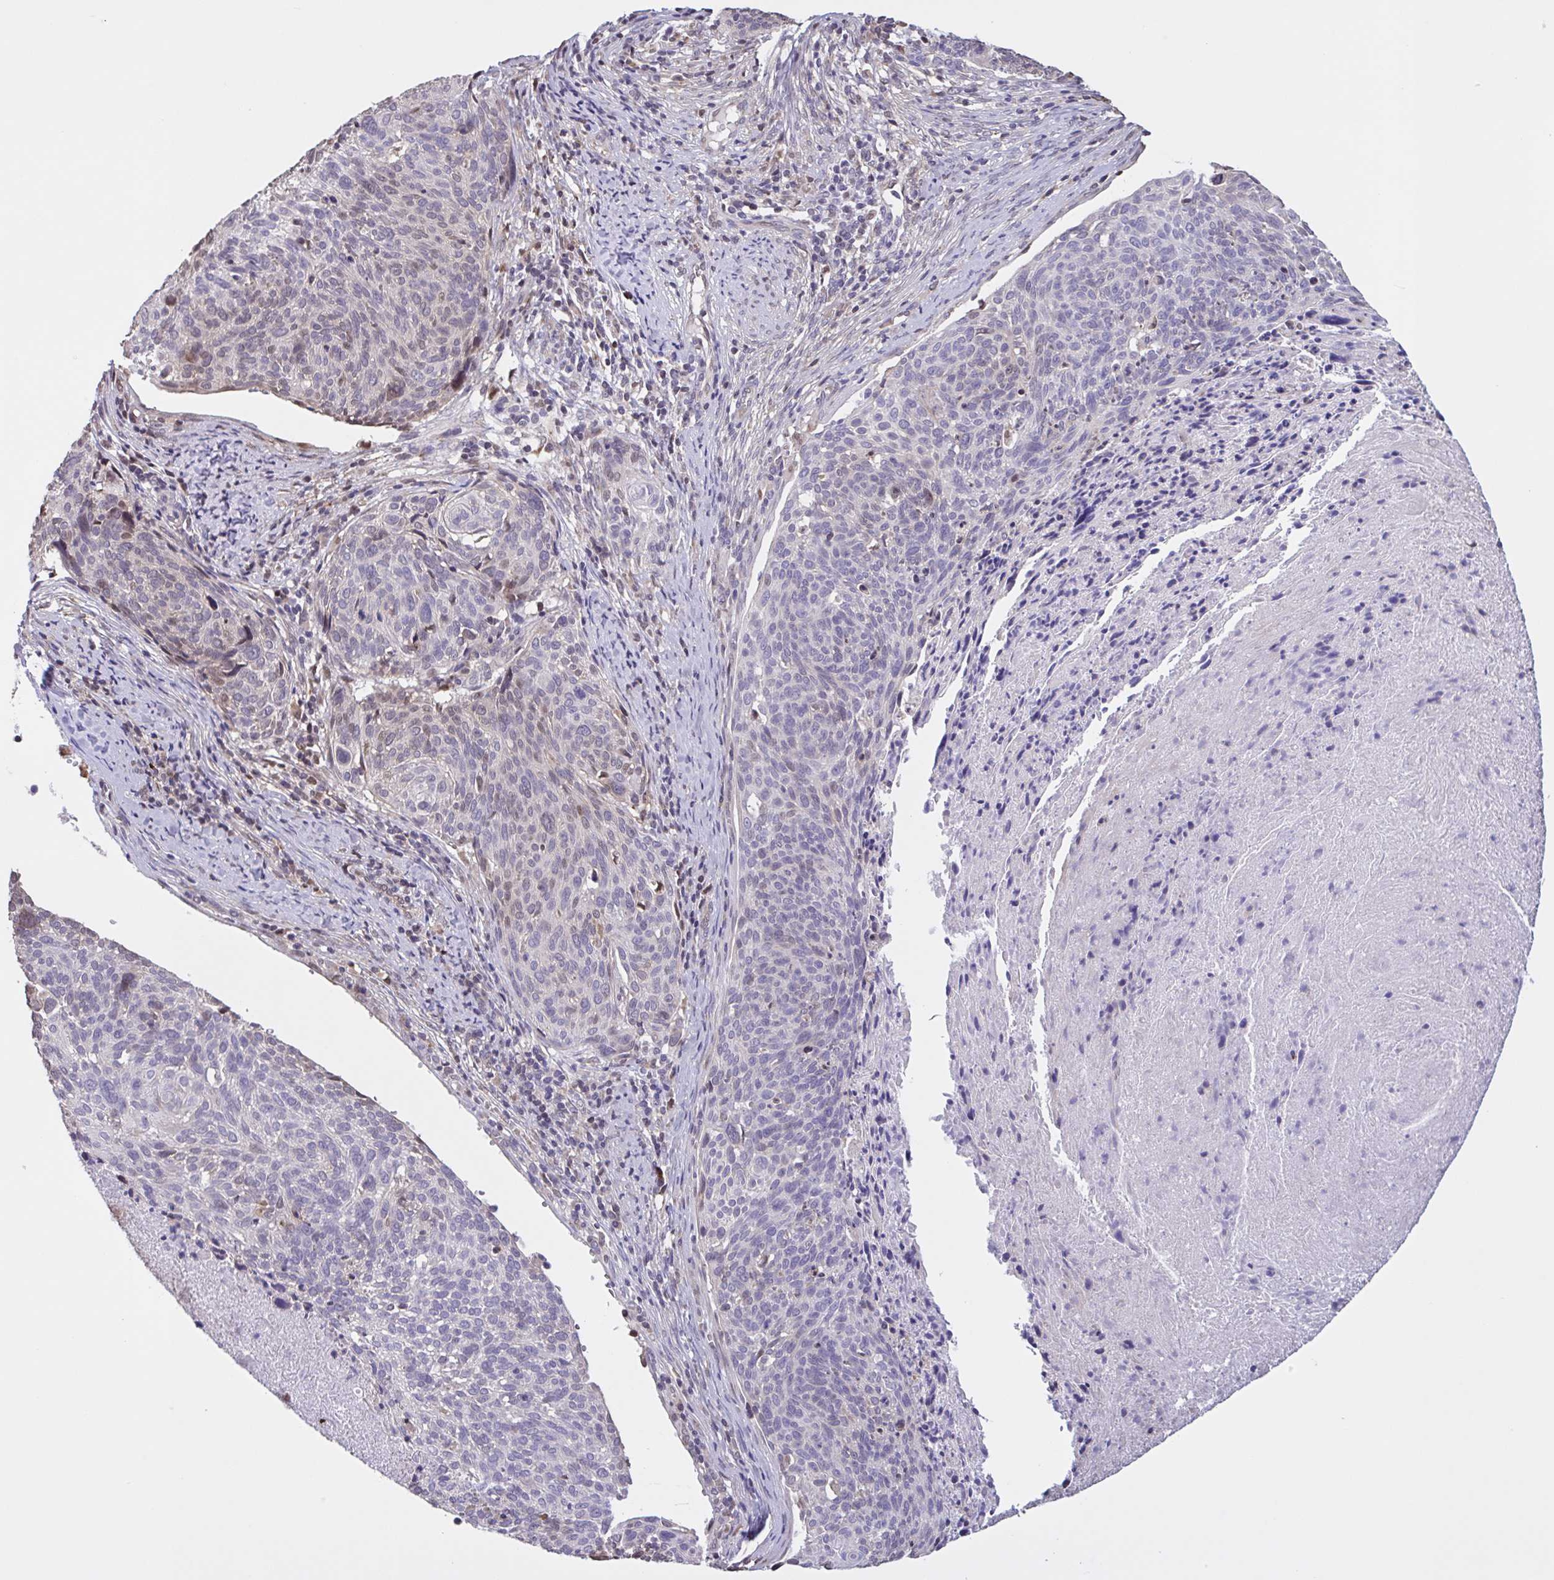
{"staining": {"intensity": "negative", "quantity": "none", "location": "none"}, "tissue": "cervical cancer", "cell_type": "Tumor cells", "image_type": "cancer", "snomed": [{"axis": "morphology", "description": "Squamous cell carcinoma, NOS"}, {"axis": "topography", "description": "Cervix"}], "caption": "A histopathology image of squamous cell carcinoma (cervical) stained for a protein shows no brown staining in tumor cells.", "gene": "MRGPRX2", "patient": {"sex": "female", "age": 49}}